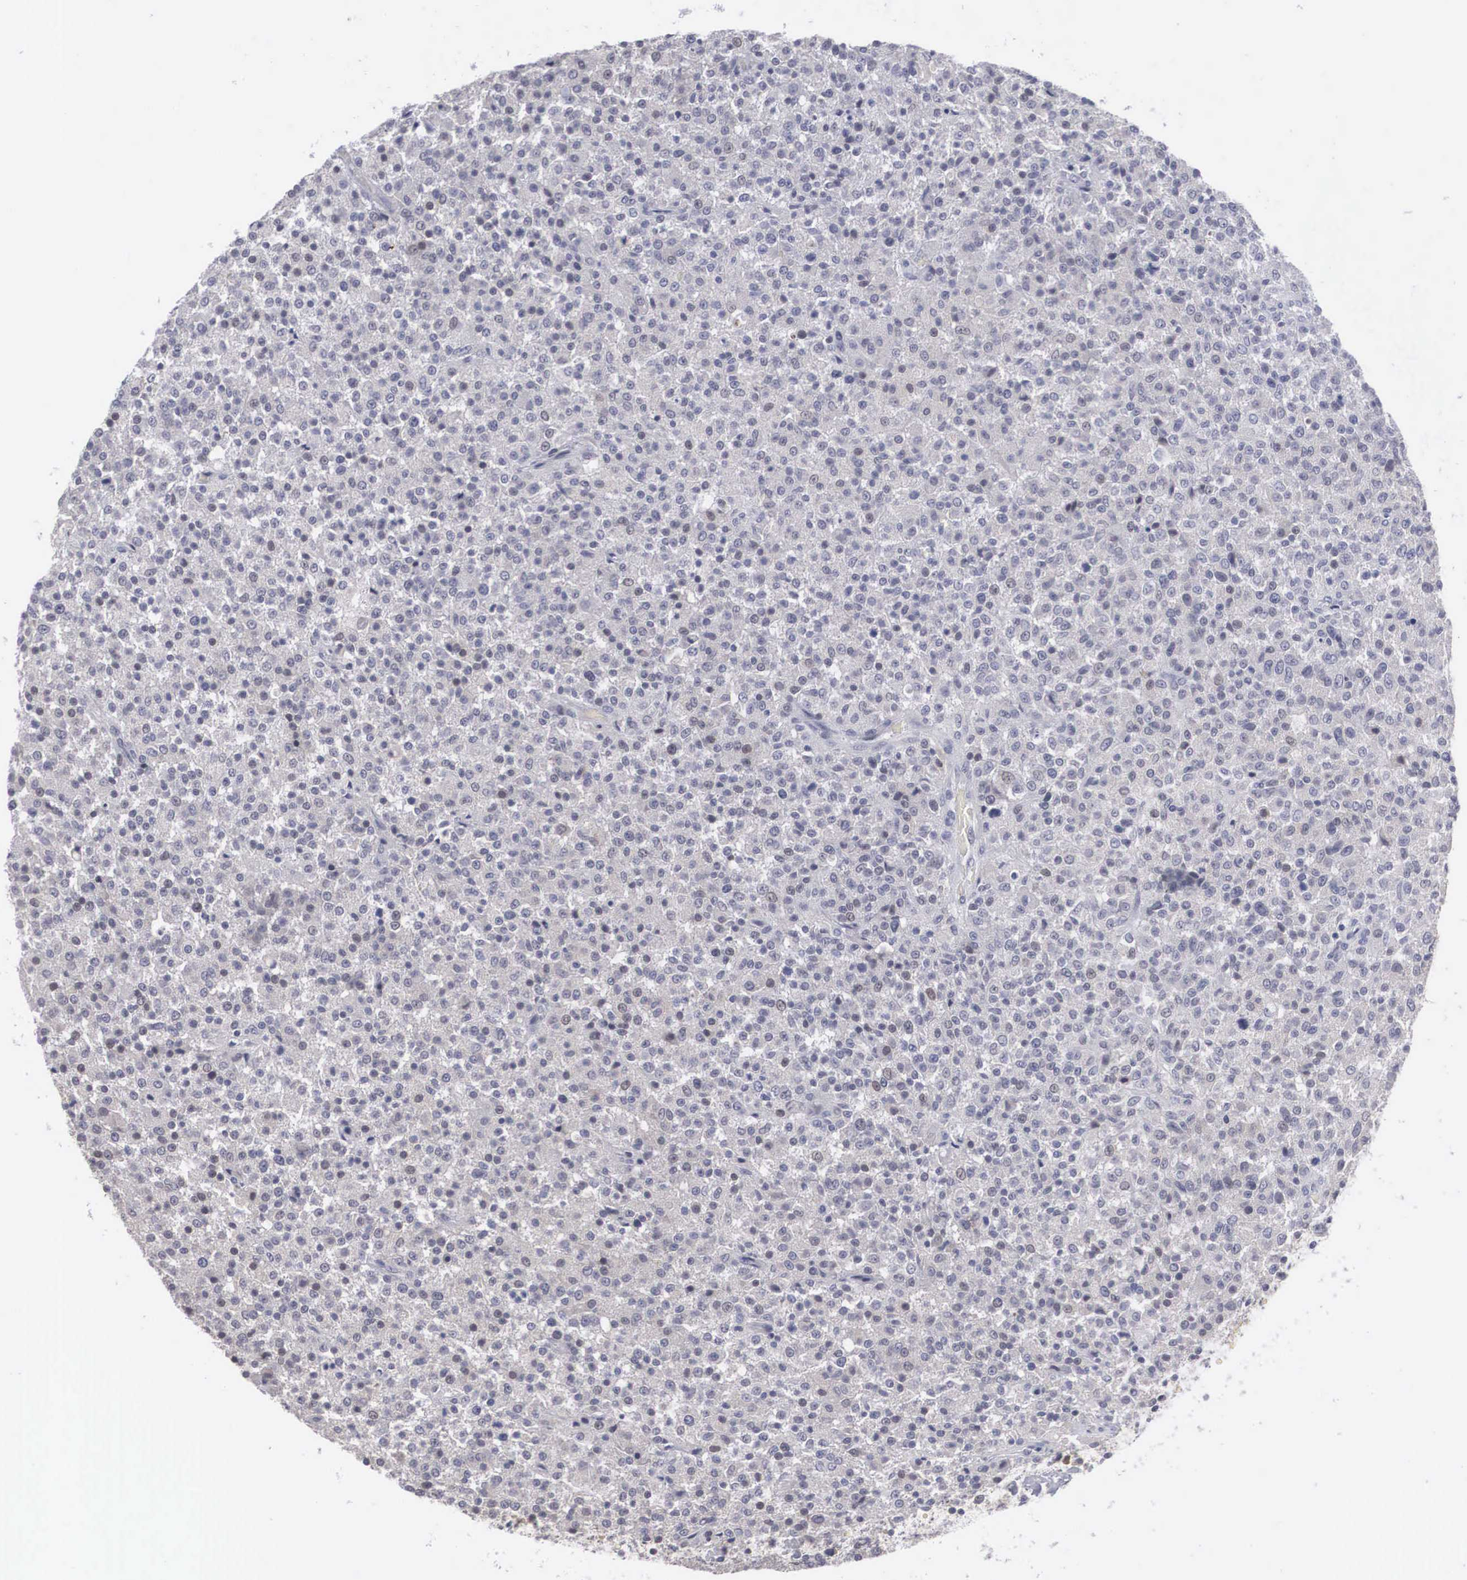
{"staining": {"intensity": "negative", "quantity": "none", "location": "none"}, "tissue": "testis cancer", "cell_type": "Tumor cells", "image_type": "cancer", "snomed": [{"axis": "morphology", "description": "Seminoma, NOS"}, {"axis": "topography", "description": "Testis"}], "caption": "Tumor cells are negative for brown protein staining in testis cancer. (DAB immunohistochemistry (IHC) with hematoxylin counter stain).", "gene": "WDR89", "patient": {"sex": "male", "age": 59}}